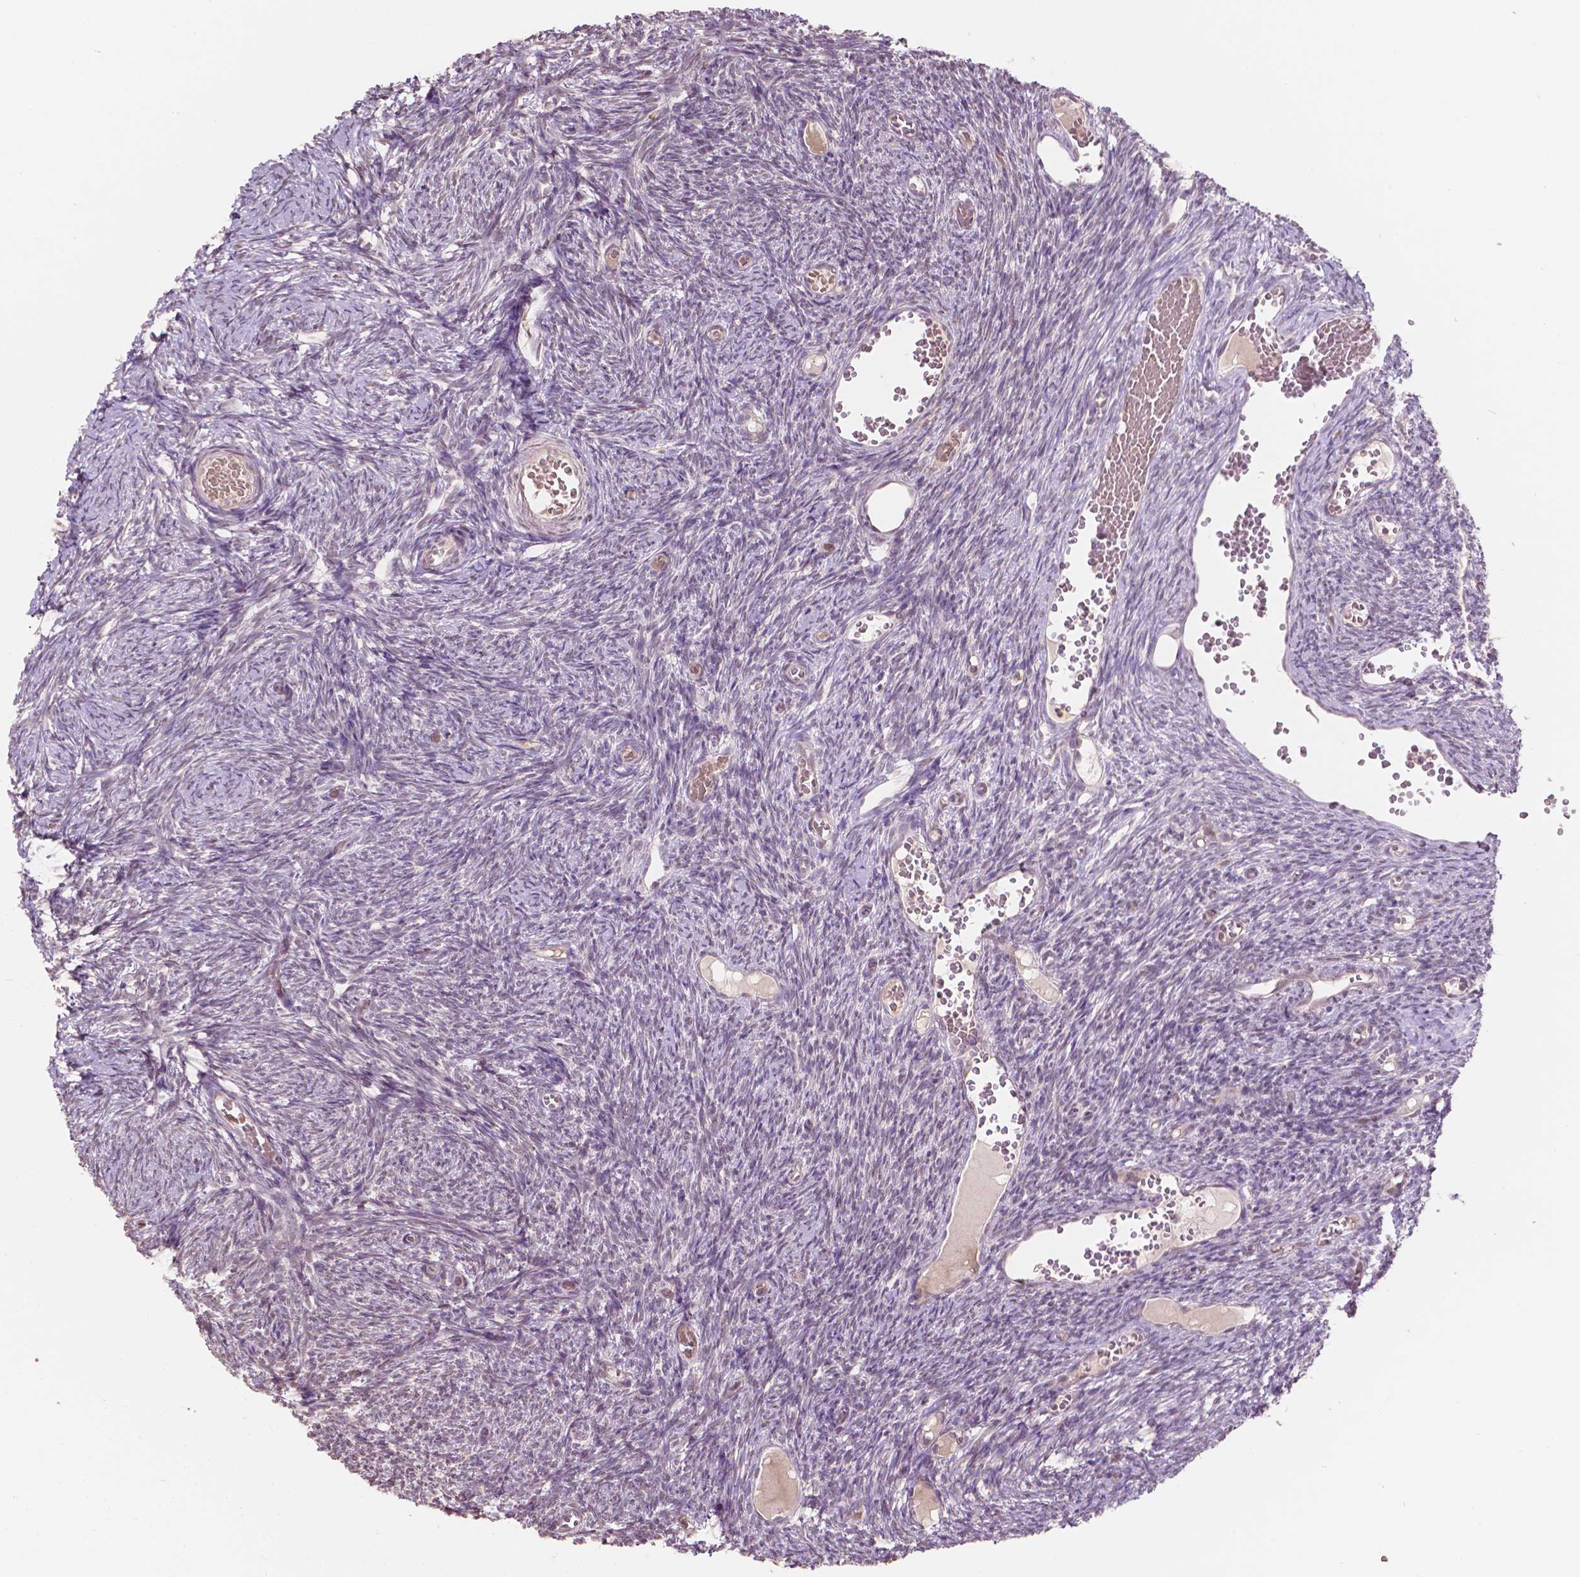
{"staining": {"intensity": "negative", "quantity": "none", "location": "none"}, "tissue": "ovary", "cell_type": "Ovarian stroma cells", "image_type": "normal", "snomed": [{"axis": "morphology", "description": "Normal tissue, NOS"}, {"axis": "topography", "description": "Ovary"}], "caption": "Immunohistochemistry (IHC) histopathology image of unremarkable human ovary stained for a protein (brown), which reveals no expression in ovarian stroma cells. (DAB (3,3'-diaminobenzidine) immunohistochemistry with hematoxylin counter stain).", "gene": "NOS1AP", "patient": {"sex": "female", "age": 39}}